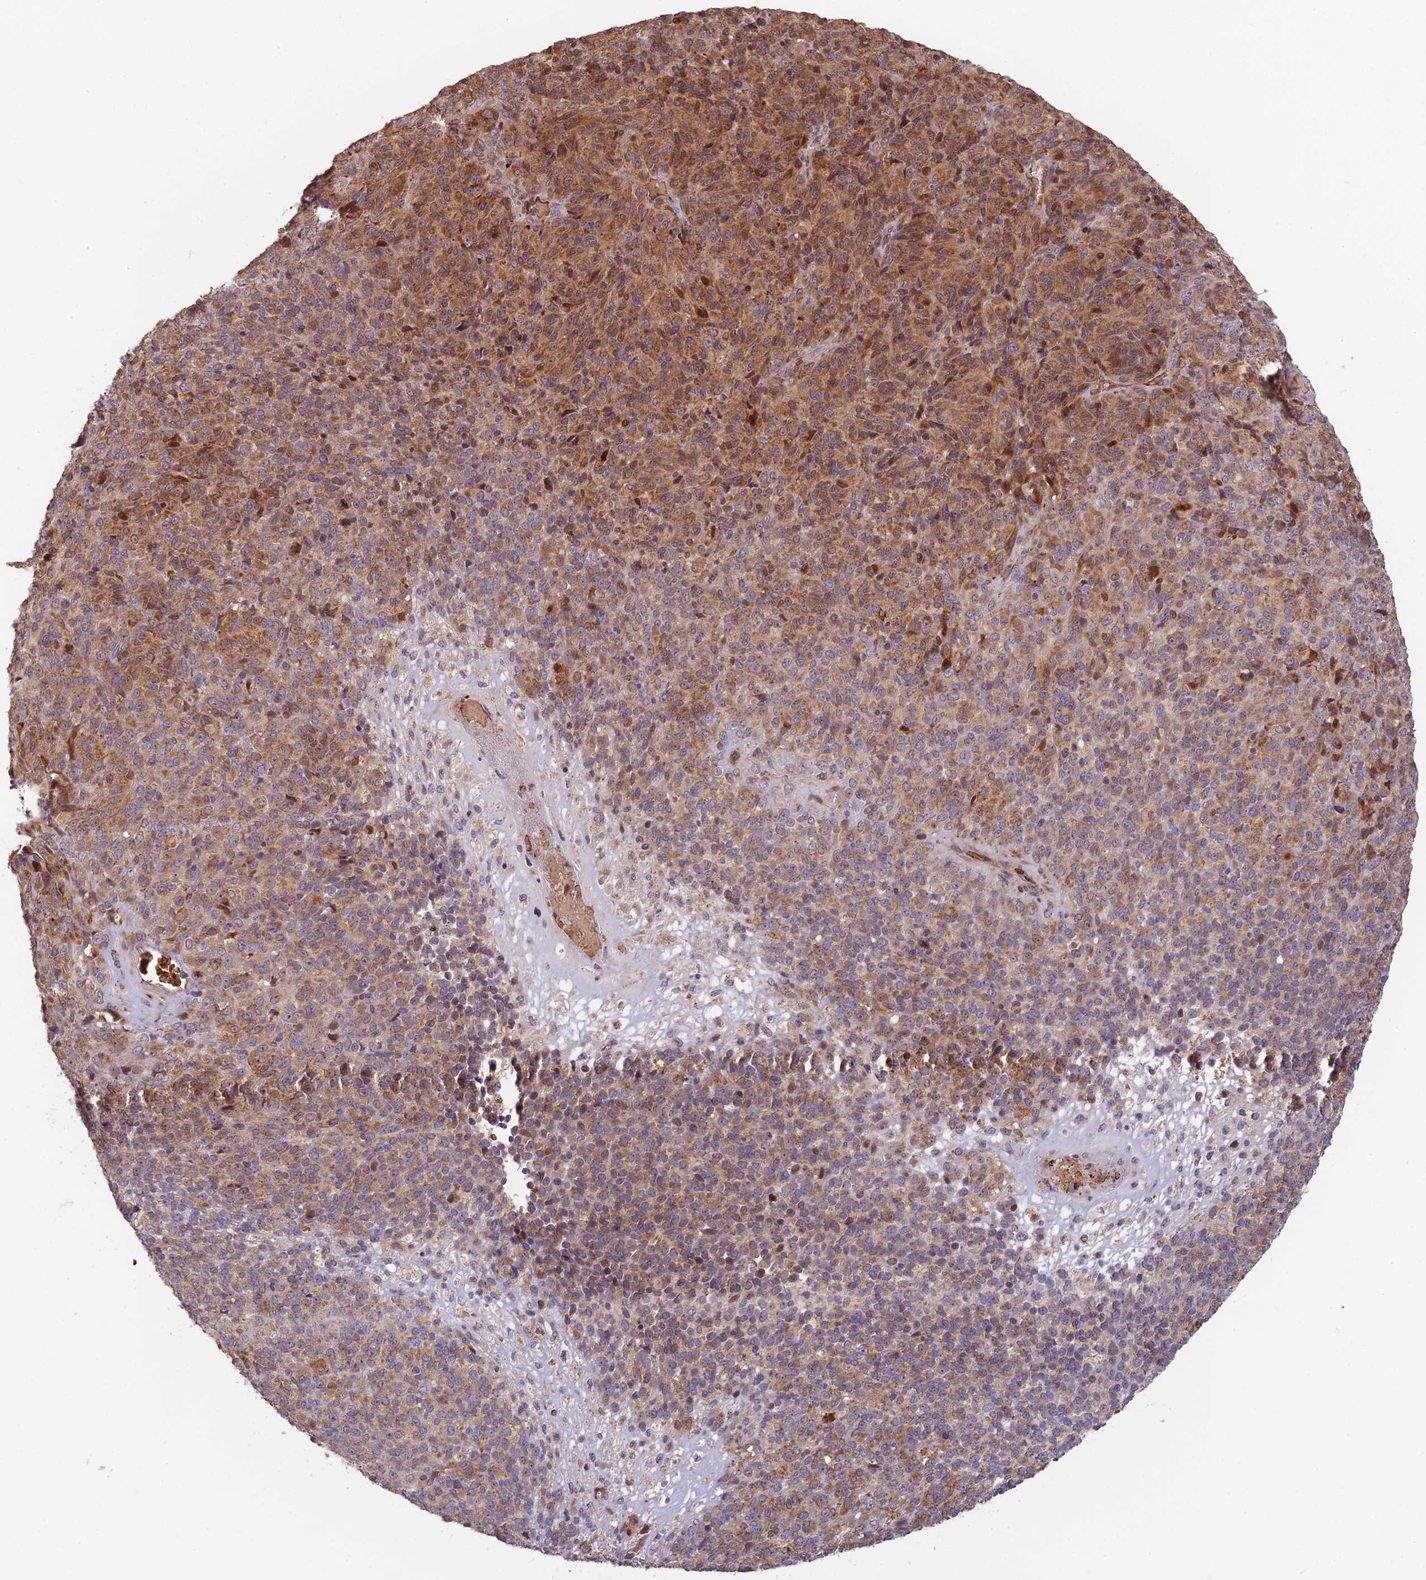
{"staining": {"intensity": "moderate", "quantity": ">75%", "location": "cytoplasmic/membranous"}, "tissue": "melanoma", "cell_type": "Tumor cells", "image_type": "cancer", "snomed": [{"axis": "morphology", "description": "Malignant melanoma, Metastatic site"}, {"axis": "topography", "description": "Brain"}], "caption": "Moderate cytoplasmic/membranous staining for a protein is seen in about >75% of tumor cells of malignant melanoma (metastatic site) using immunohistochemistry (IHC).", "gene": "UFSP2", "patient": {"sex": "female", "age": 56}}